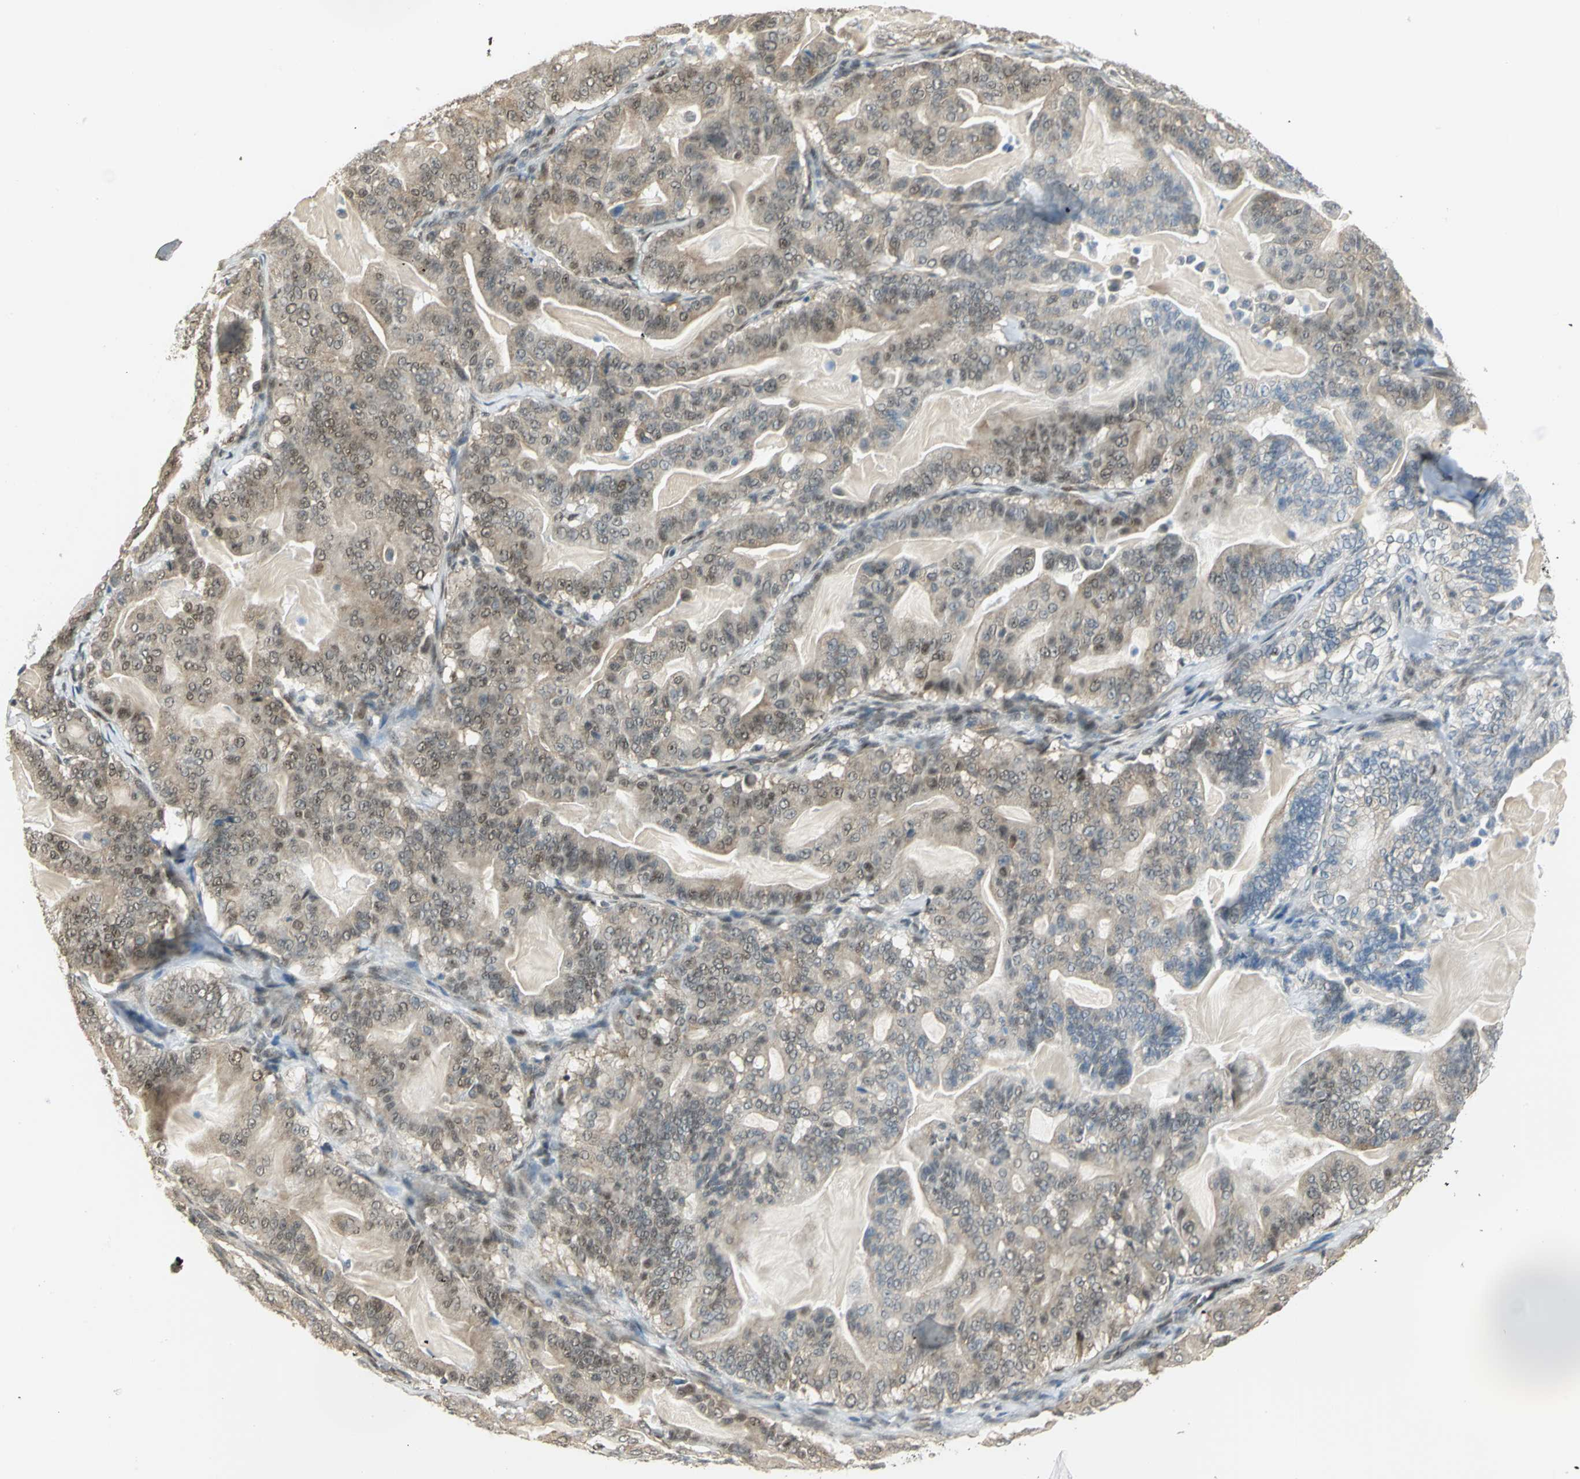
{"staining": {"intensity": "weak", "quantity": "25%-75%", "location": "cytoplasmic/membranous,nuclear"}, "tissue": "pancreatic cancer", "cell_type": "Tumor cells", "image_type": "cancer", "snomed": [{"axis": "morphology", "description": "Adenocarcinoma, NOS"}, {"axis": "topography", "description": "Pancreas"}], "caption": "High-magnification brightfield microscopy of pancreatic cancer stained with DAB (3,3'-diaminobenzidine) (brown) and counterstained with hematoxylin (blue). tumor cells exhibit weak cytoplasmic/membranous and nuclear positivity is identified in approximately25%-75% of cells.", "gene": "DDX5", "patient": {"sex": "male", "age": 63}}